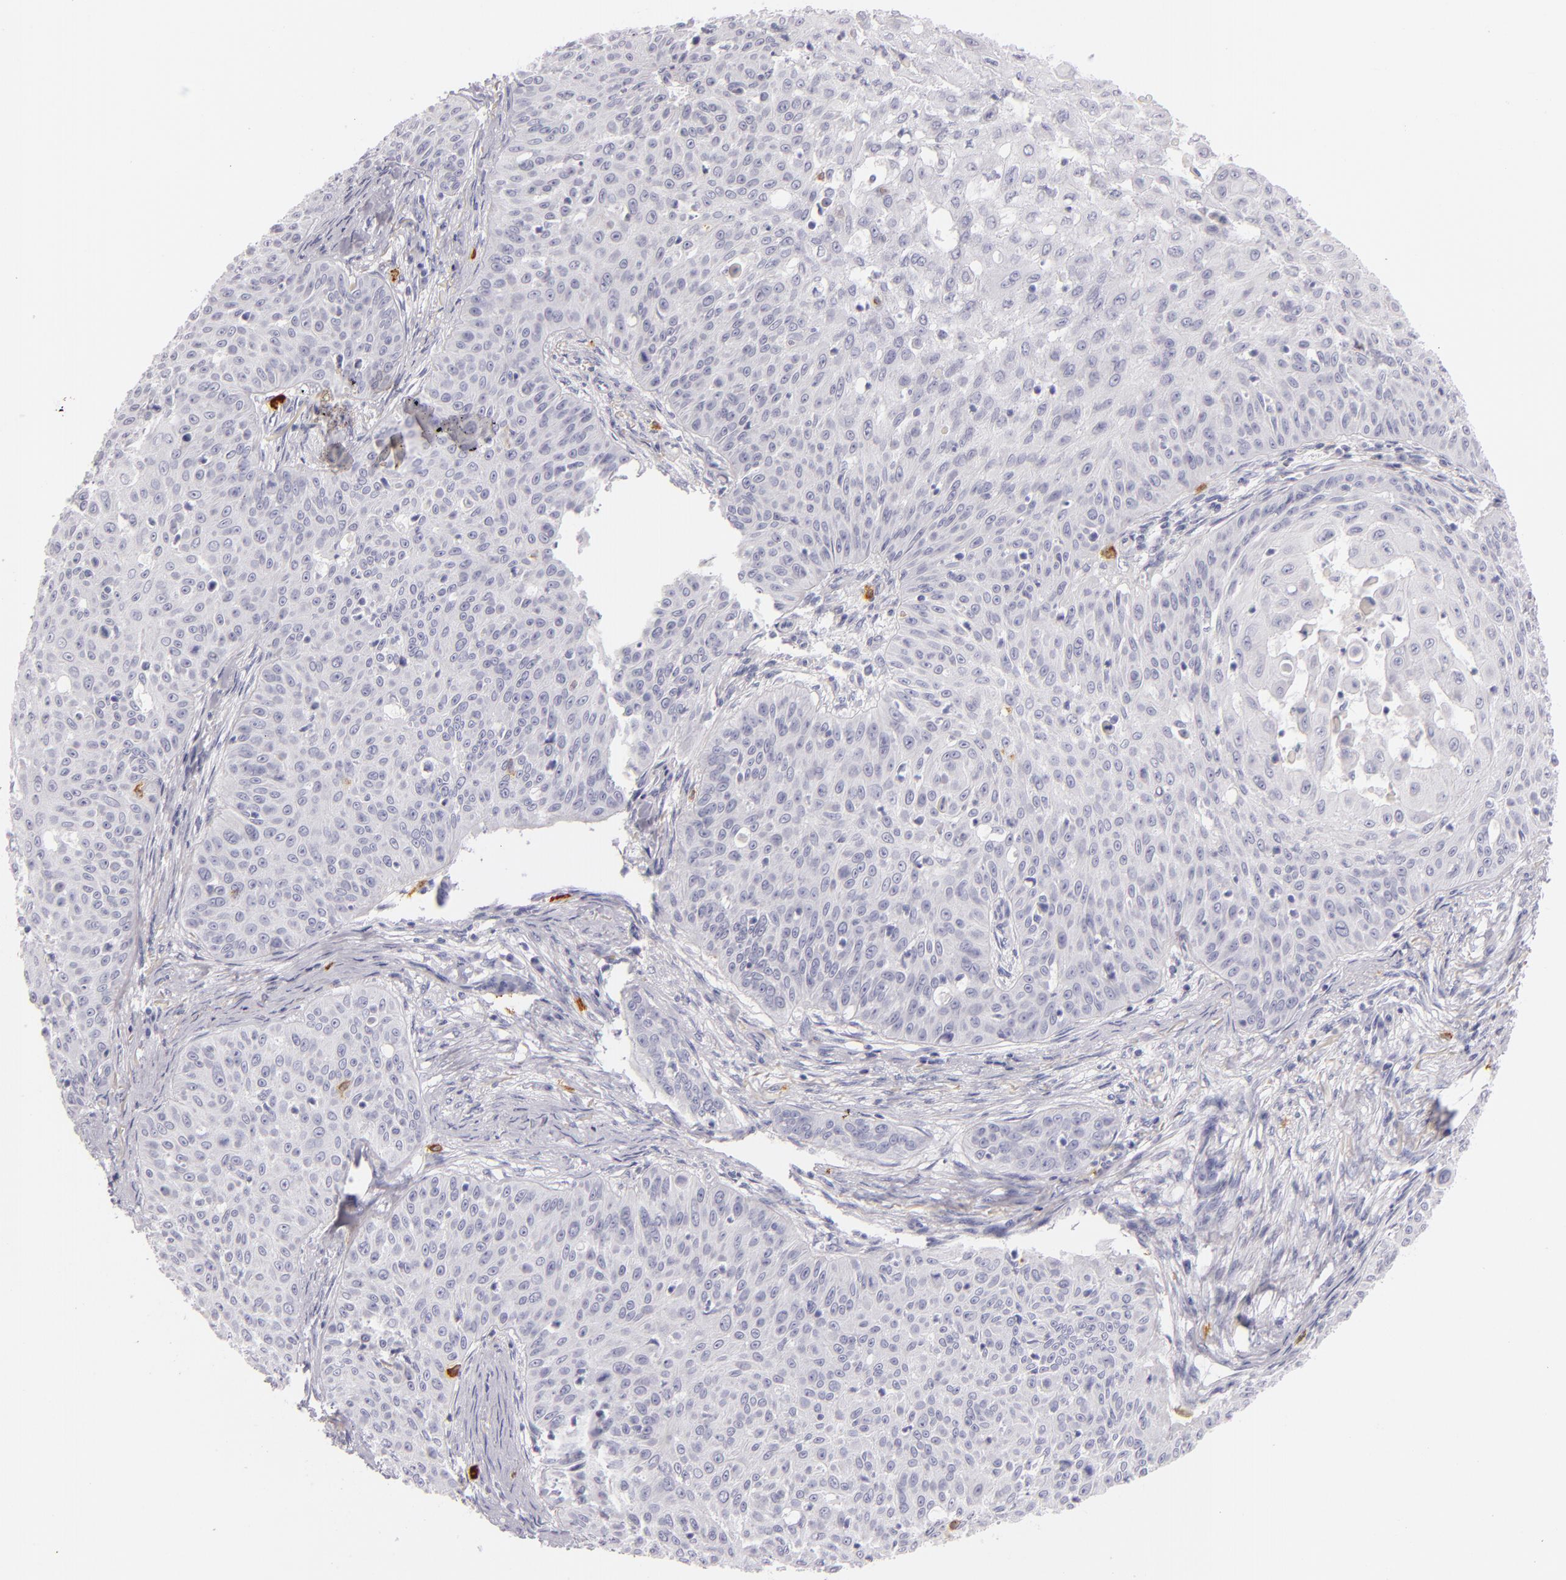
{"staining": {"intensity": "negative", "quantity": "none", "location": "none"}, "tissue": "skin cancer", "cell_type": "Tumor cells", "image_type": "cancer", "snomed": [{"axis": "morphology", "description": "Squamous cell carcinoma, NOS"}, {"axis": "topography", "description": "Skin"}], "caption": "A micrograph of squamous cell carcinoma (skin) stained for a protein shows no brown staining in tumor cells.", "gene": "TPSD1", "patient": {"sex": "male", "age": 82}}